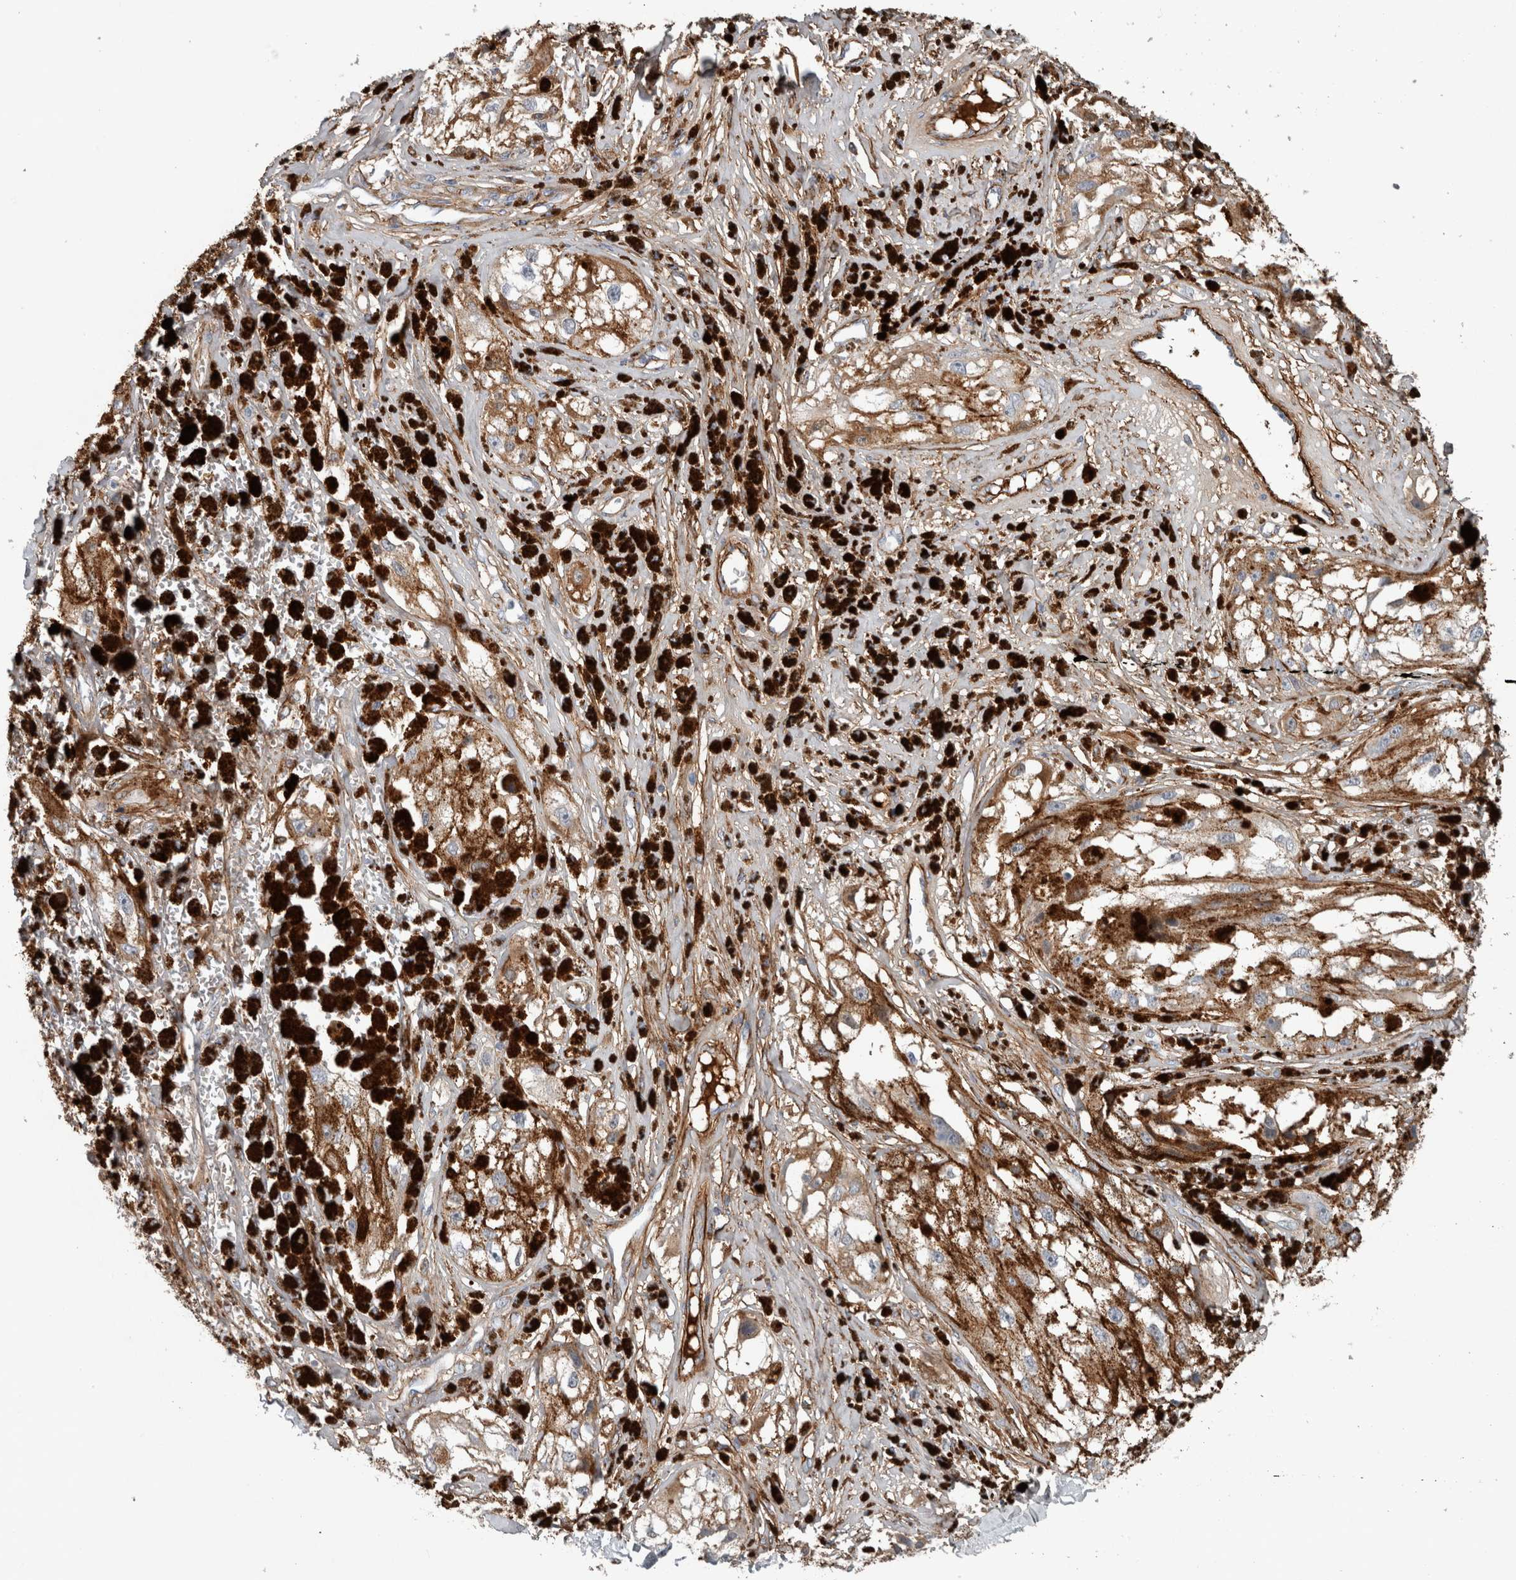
{"staining": {"intensity": "moderate", "quantity": "25%-75%", "location": "cytoplasmic/membranous"}, "tissue": "melanoma", "cell_type": "Tumor cells", "image_type": "cancer", "snomed": [{"axis": "morphology", "description": "Malignant melanoma, NOS"}, {"axis": "topography", "description": "Skin"}], "caption": "A brown stain labels moderate cytoplasmic/membranous positivity of a protein in malignant melanoma tumor cells.", "gene": "FN1", "patient": {"sex": "male", "age": 88}}